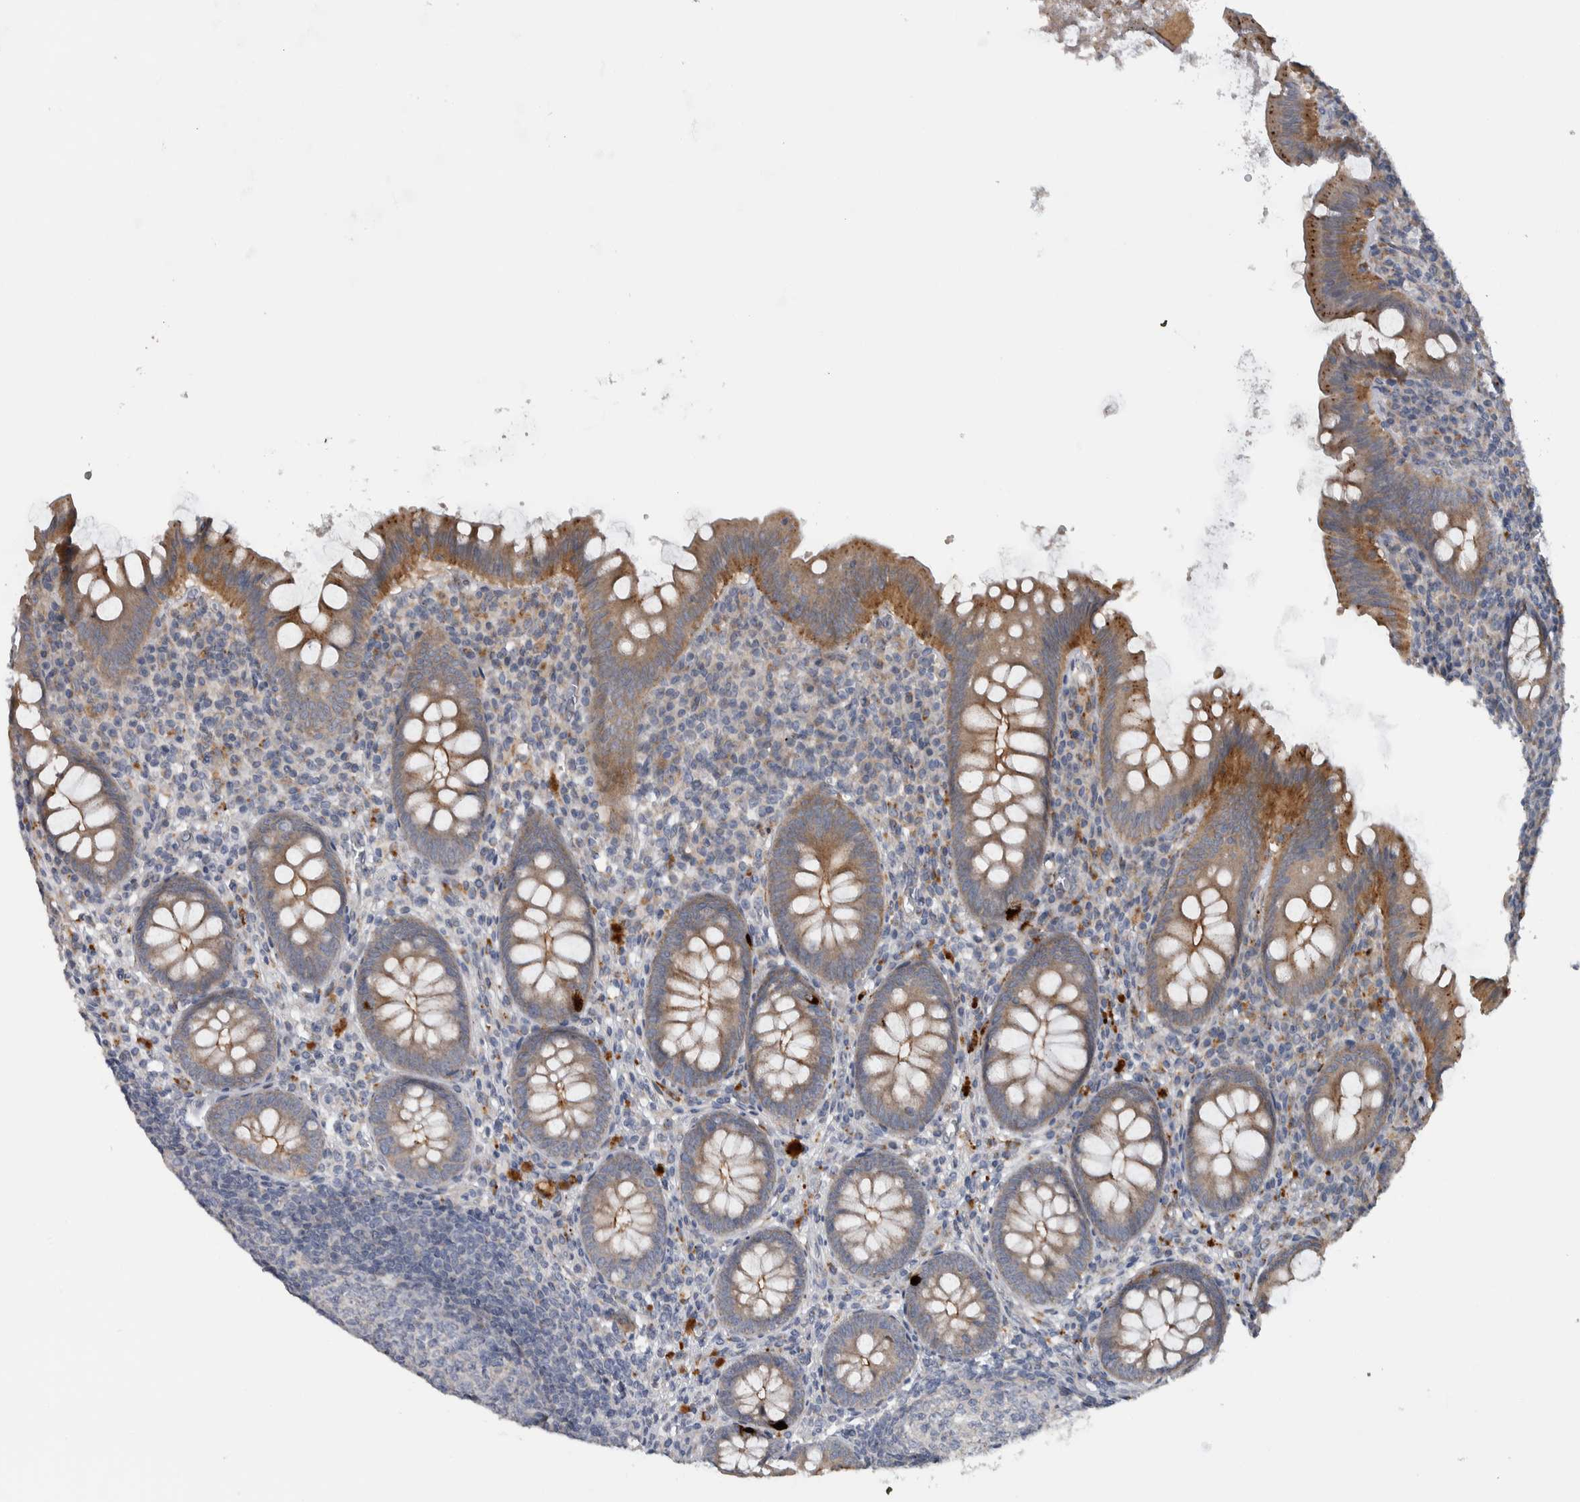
{"staining": {"intensity": "moderate", "quantity": ">75%", "location": "cytoplasmic/membranous"}, "tissue": "appendix", "cell_type": "Glandular cells", "image_type": "normal", "snomed": [{"axis": "morphology", "description": "Normal tissue, NOS"}, {"axis": "topography", "description": "Appendix"}], "caption": "A photomicrograph showing moderate cytoplasmic/membranous staining in approximately >75% of glandular cells in benign appendix, as visualized by brown immunohistochemical staining.", "gene": "FAM83G", "patient": {"sex": "male", "age": 56}}